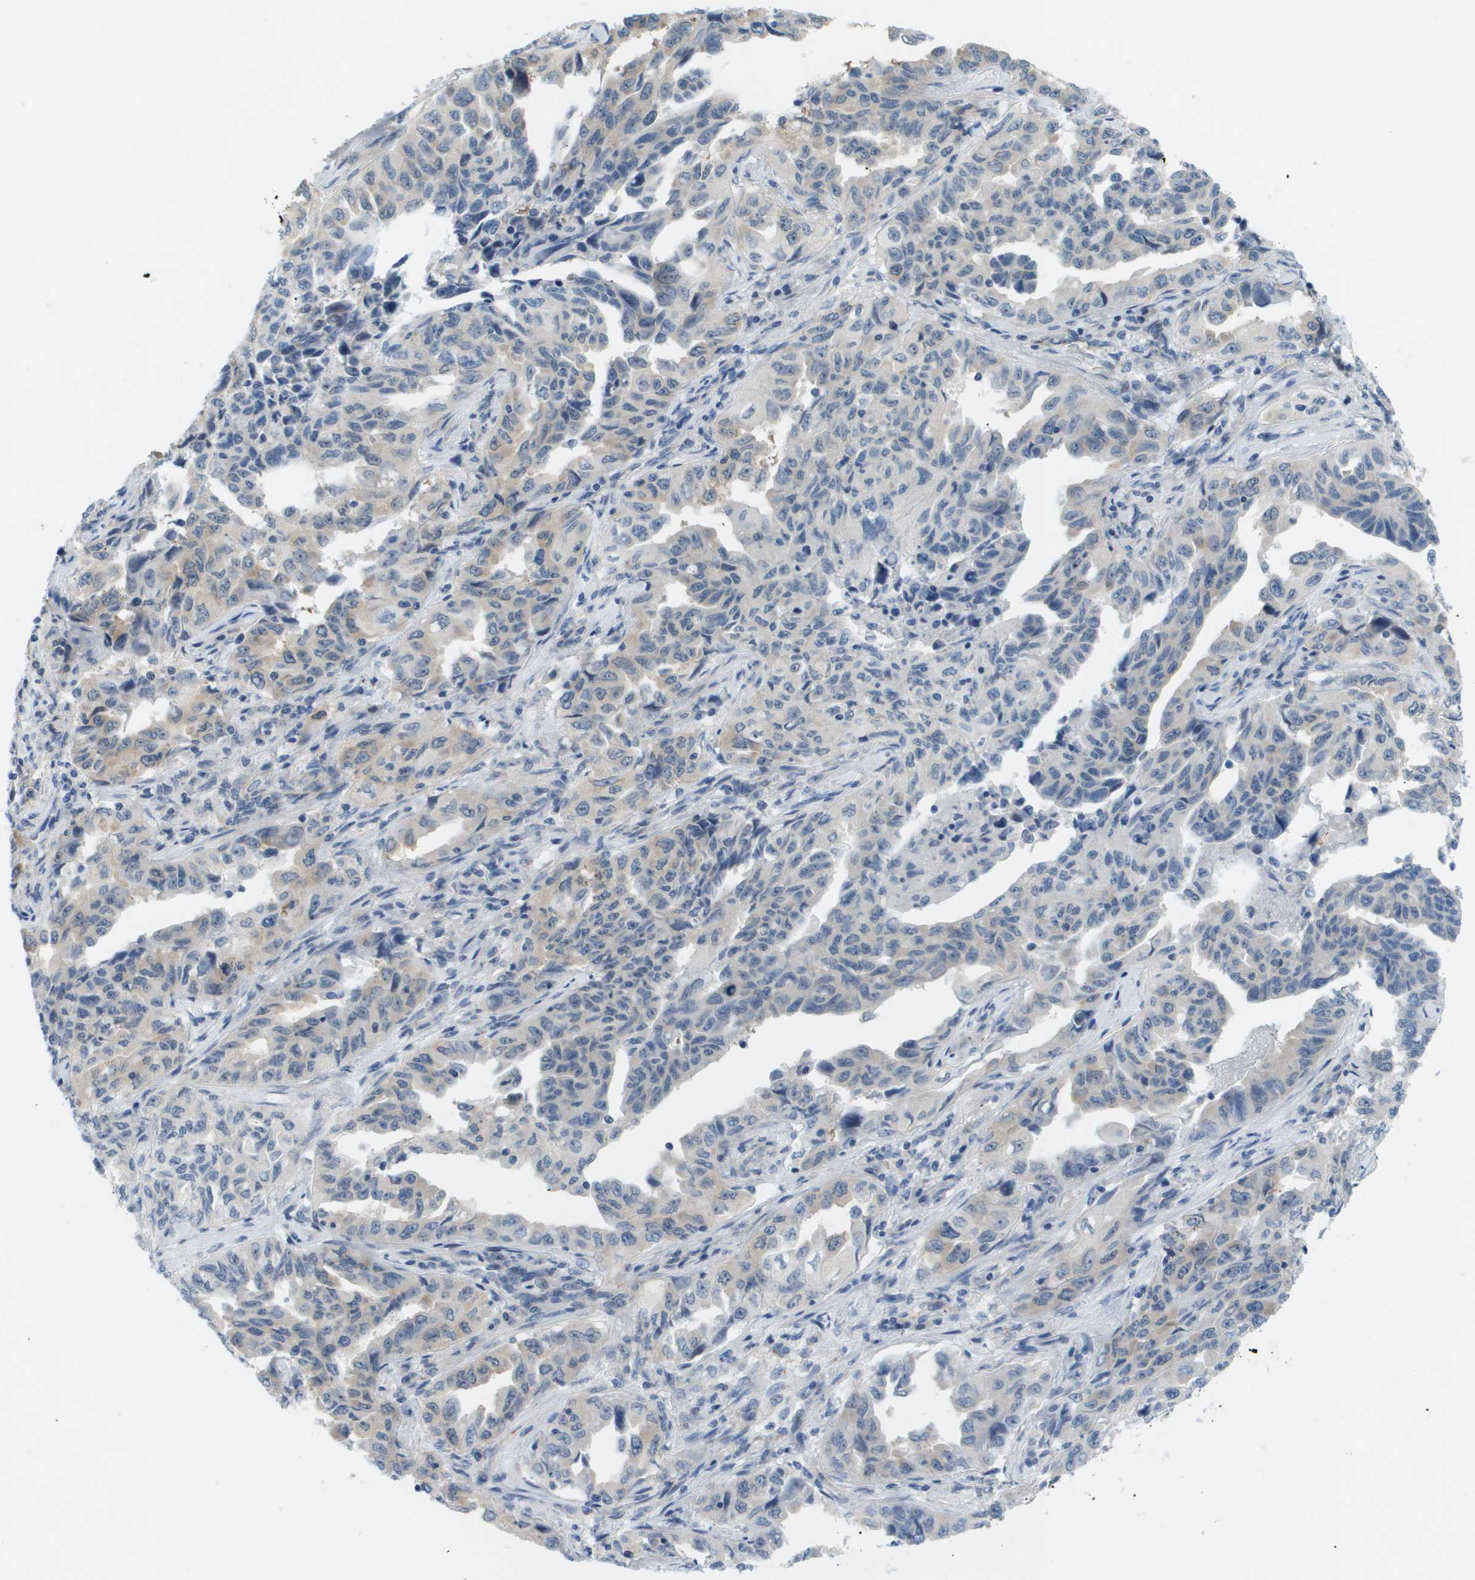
{"staining": {"intensity": "negative", "quantity": "none", "location": "none"}, "tissue": "lung cancer", "cell_type": "Tumor cells", "image_type": "cancer", "snomed": [{"axis": "morphology", "description": "Adenocarcinoma, NOS"}, {"axis": "topography", "description": "Lung"}], "caption": "IHC histopathology image of neoplastic tissue: lung adenocarcinoma stained with DAB (3,3'-diaminobenzidine) displays no significant protein positivity in tumor cells. (Brightfield microscopy of DAB immunohistochemistry (IHC) at high magnification).", "gene": "OTUD5", "patient": {"sex": "female", "age": 51}}